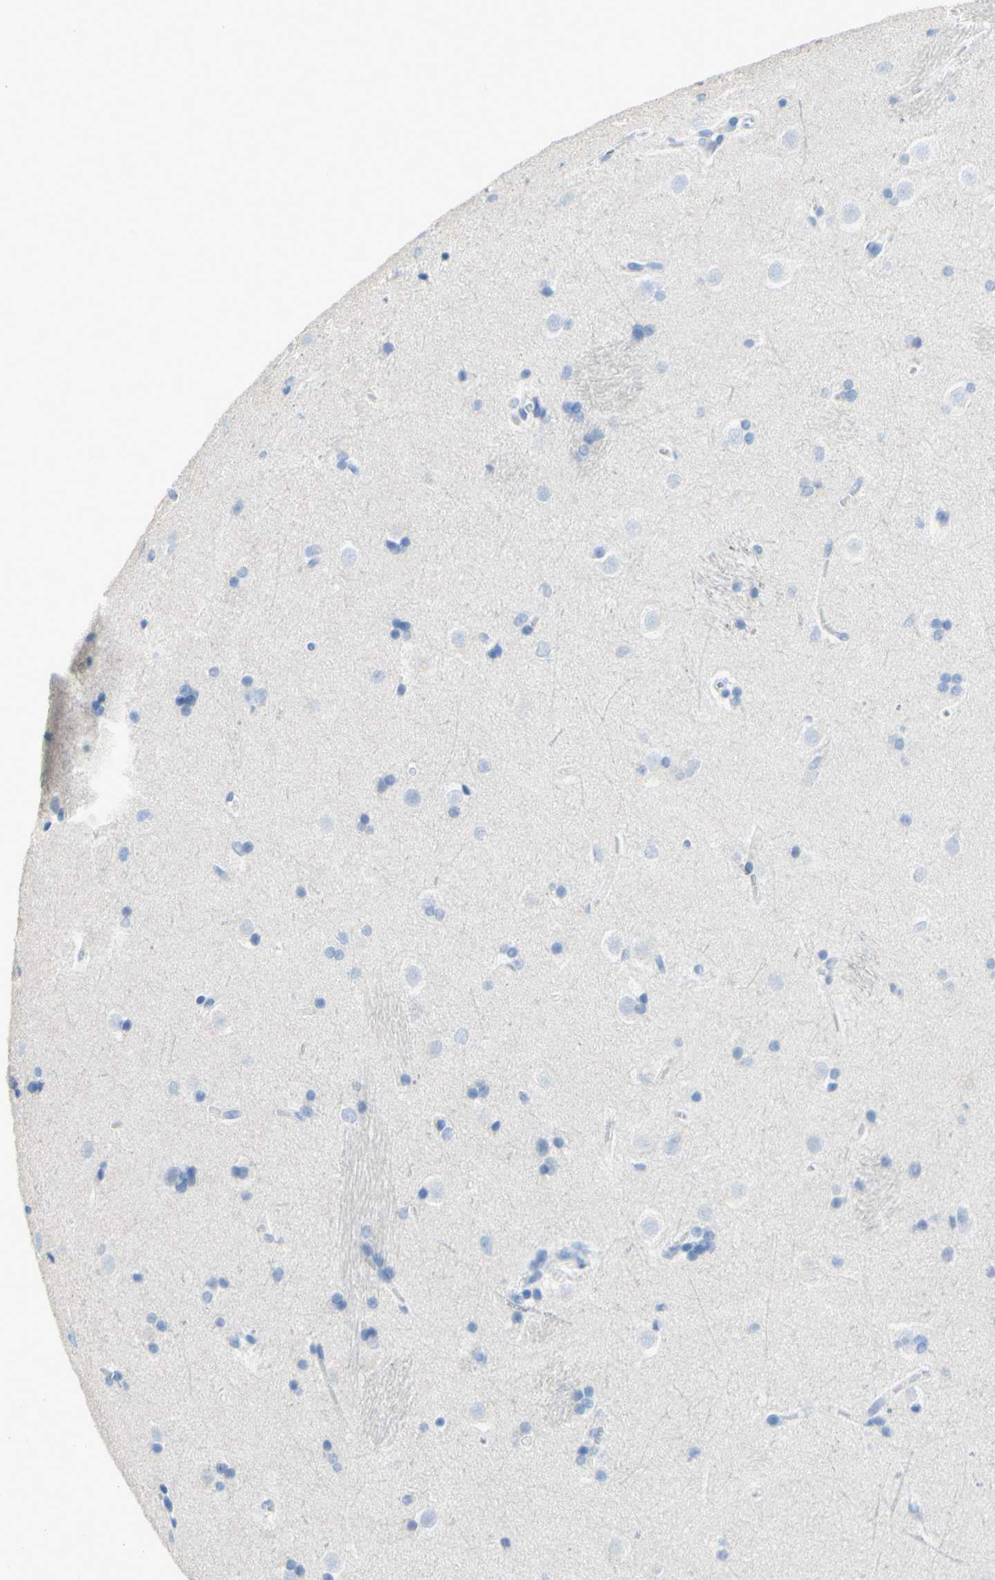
{"staining": {"intensity": "negative", "quantity": "none", "location": "none"}, "tissue": "caudate", "cell_type": "Glial cells", "image_type": "normal", "snomed": [{"axis": "morphology", "description": "Normal tissue, NOS"}, {"axis": "topography", "description": "Lateral ventricle wall"}], "caption": "High magnification brightfield microscopy of unremarkable caudate stained with DAB (brown) and counterstained with hematoxylin (blue): glial cells show no significant expression.", "gene": "DSC2", "patient": {"sex": "female", "age": 19}}